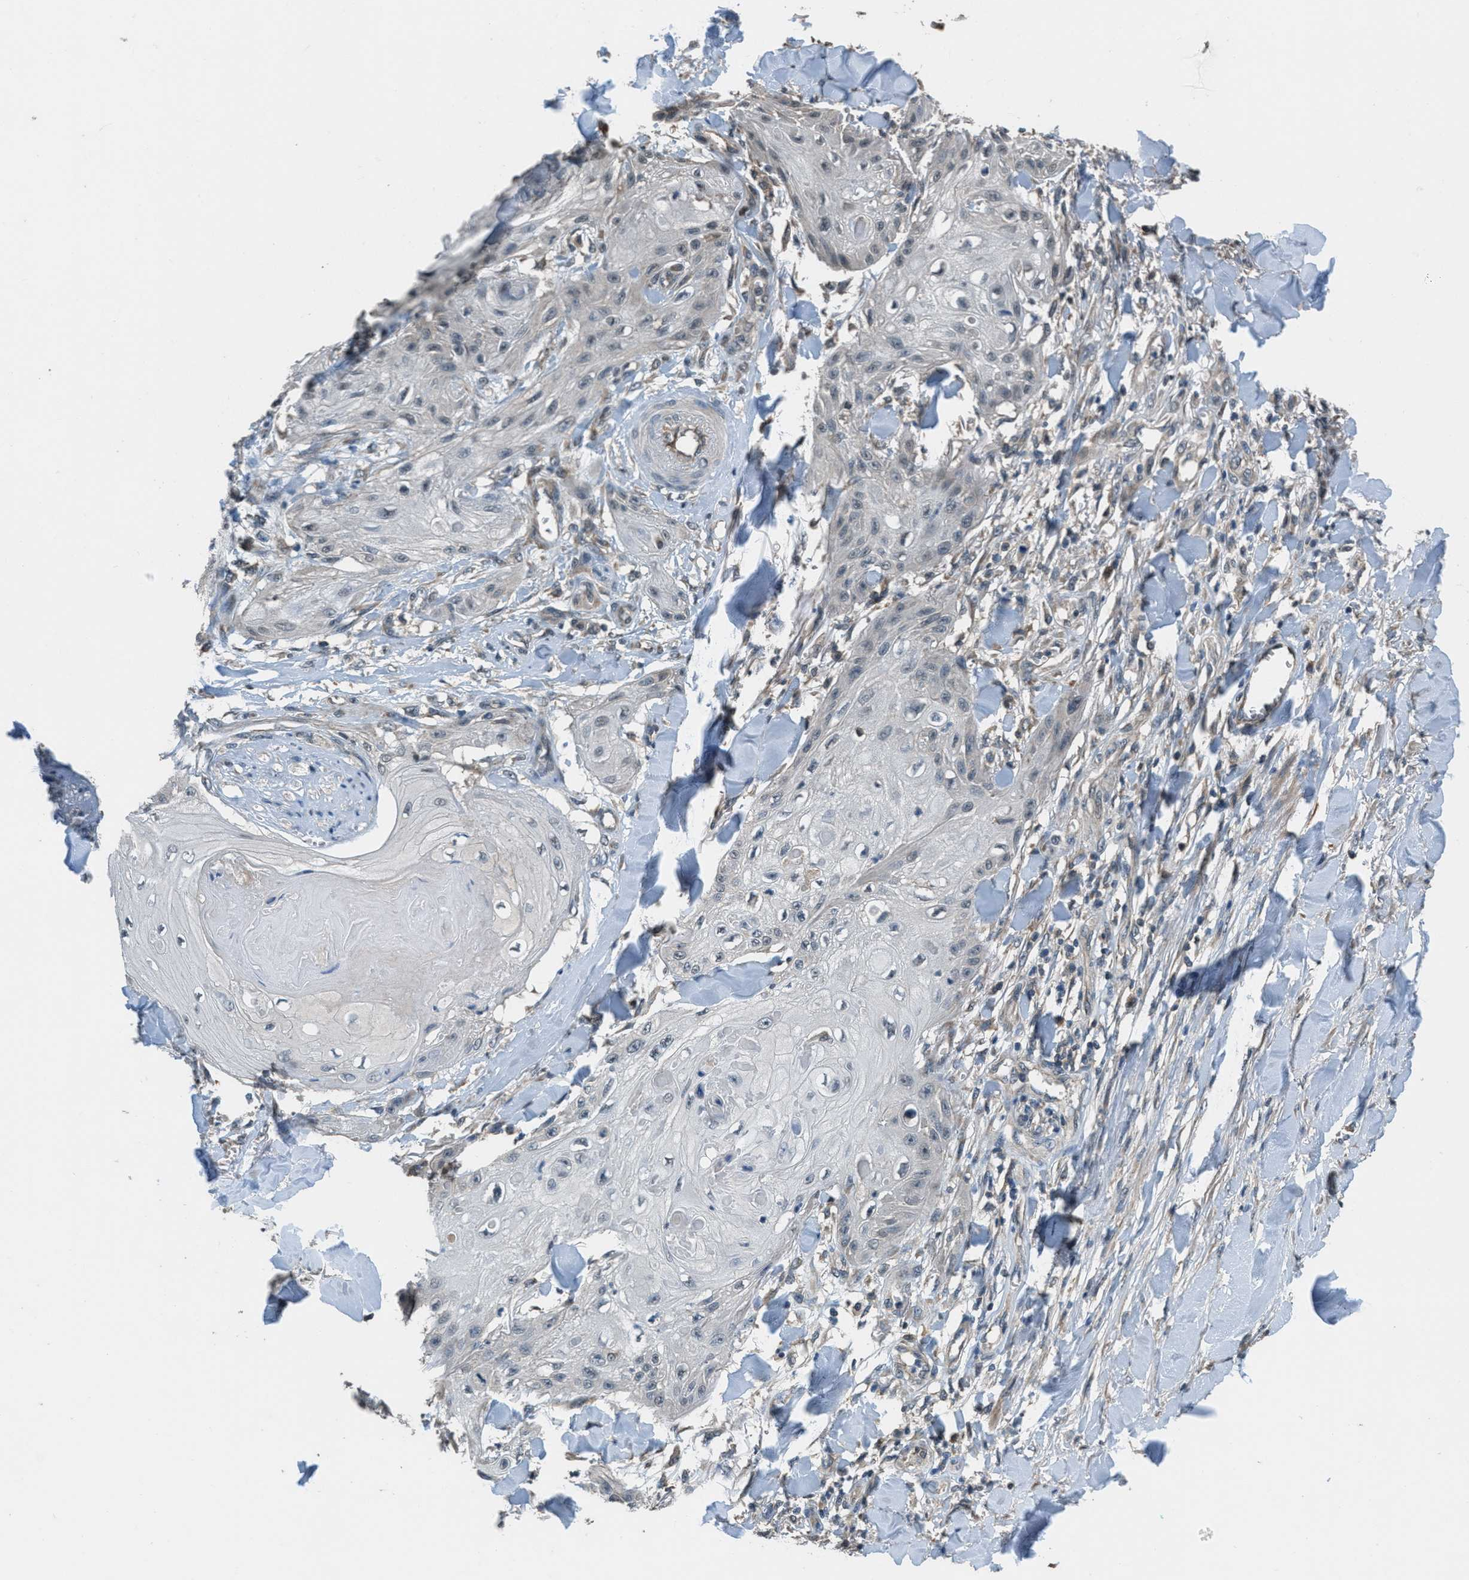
{"staining": {"intensity": "weak", "quantity": "<25%", "location": "nuclear"}, "tissue": "skin cancer", "cell_type": "Tumor cells", "image_type": "cancer", "snomed": [{"axis": "morphology", "description": "Squamous cell carcinoma, NOS"}, {"axis": "topography", "description": "Skin"}], "caption": "Human skin cancer (squamous cell carcinoma) stained for a protein using immunohistochemistry exhibits no staining in tumor cells.", "gene": "NAT1", "patient": {"sex": "male", "age": 74}}